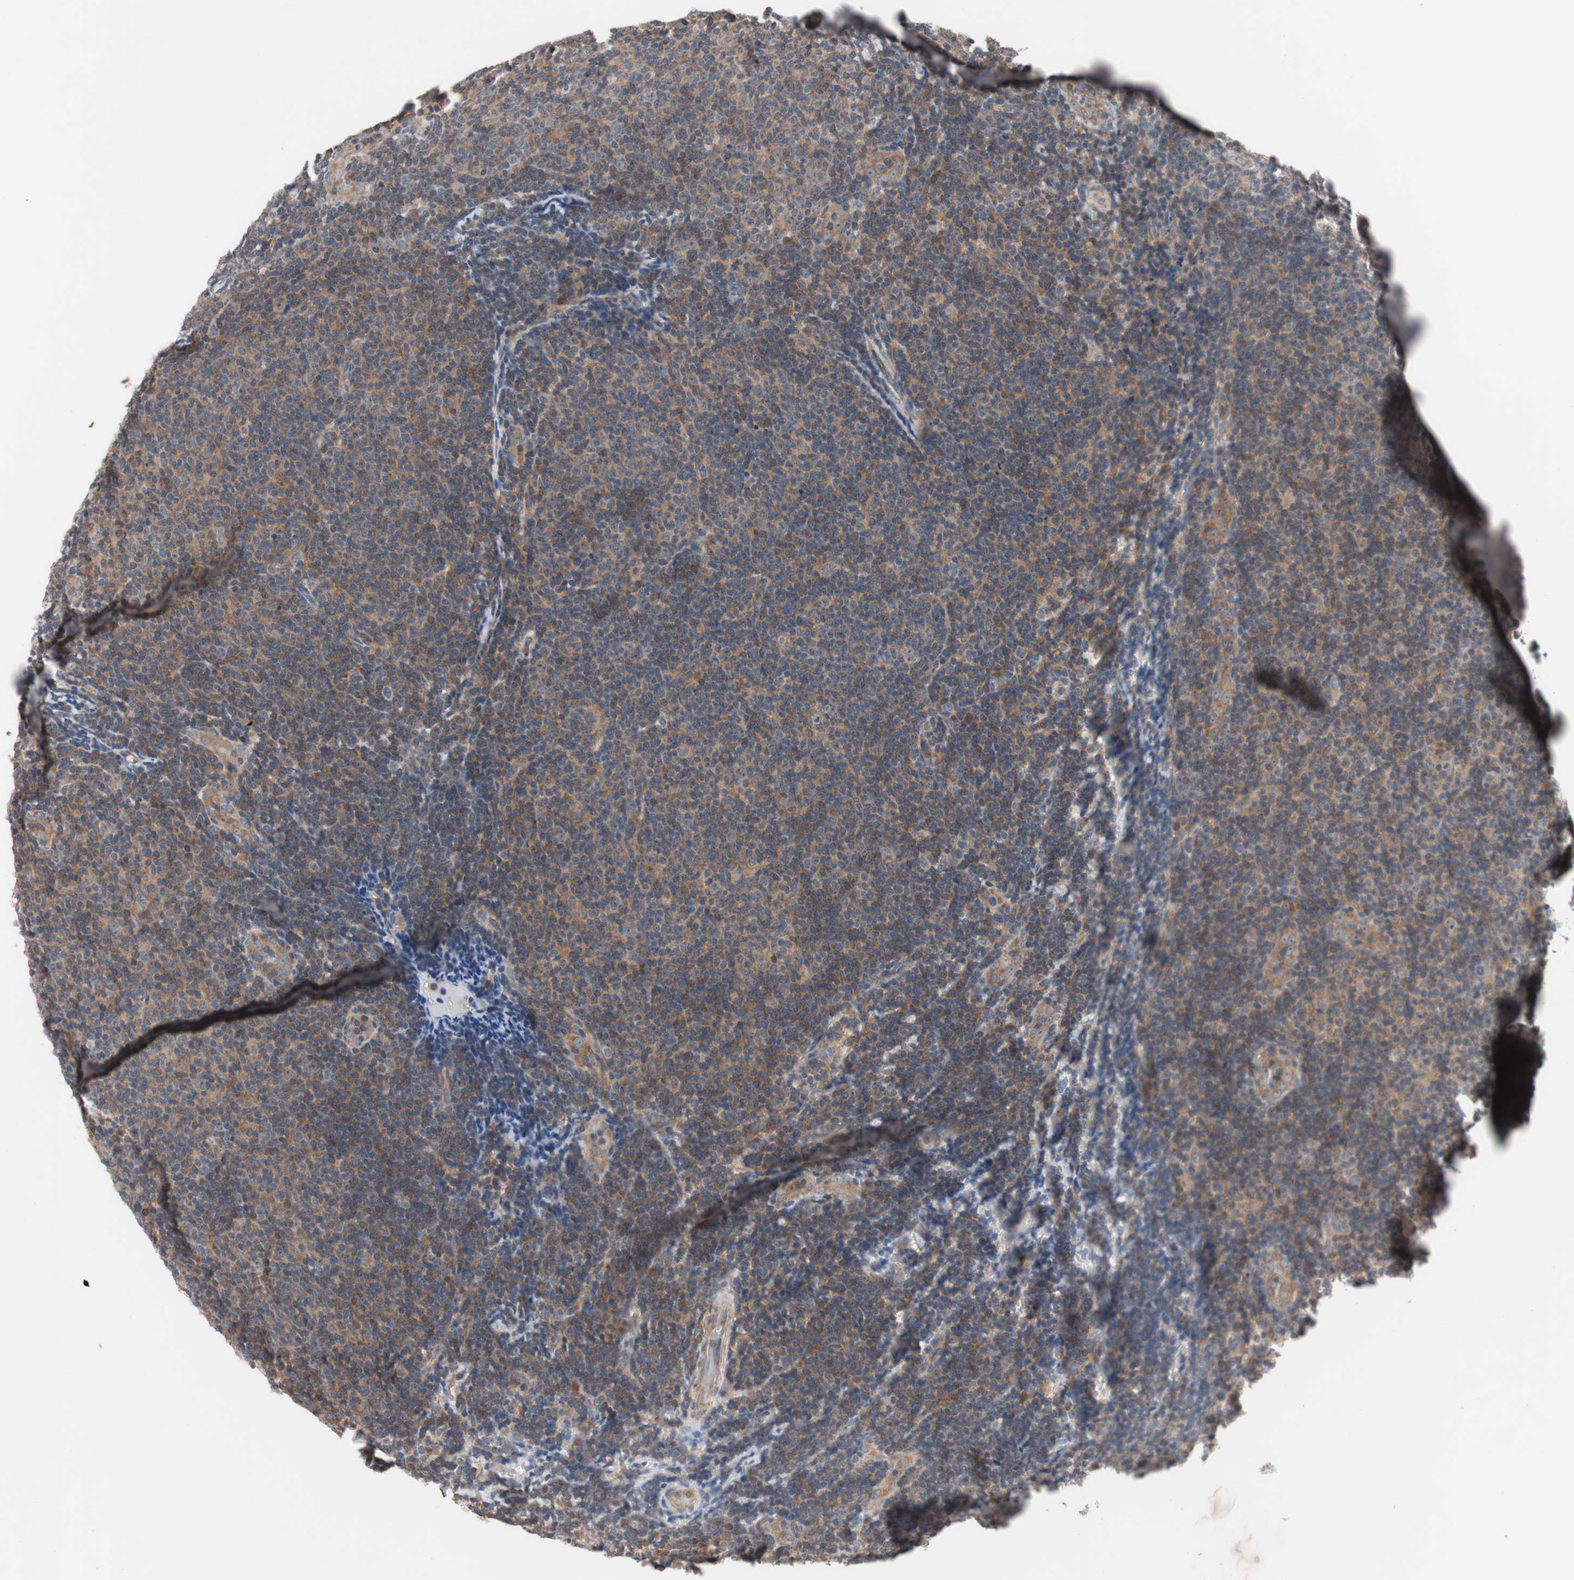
{"staining": {"intensity": "weak", "quantity": ">75%", "location": "cytoplasmic/membranous"}, "tissue": "lymphoma", "cell_type": "Tumor cells", "image_type": "cancer", "snomed": [{"axis": "morphology", "description": "Malignant lymphoma, non-Hodgkin's type, Low grade"}, {"axis": "topography", "description": "Lymph node"}], "caption": "Malignant lymphoma, non-Hodgkin's type (low-grade) stained with DAB IHC reveals low levels of weak cytoplasmic/membranous expression in about >75% of tumor cells.", "gene": "IRS1", "patient": {"sex": "male", "age": 83}}